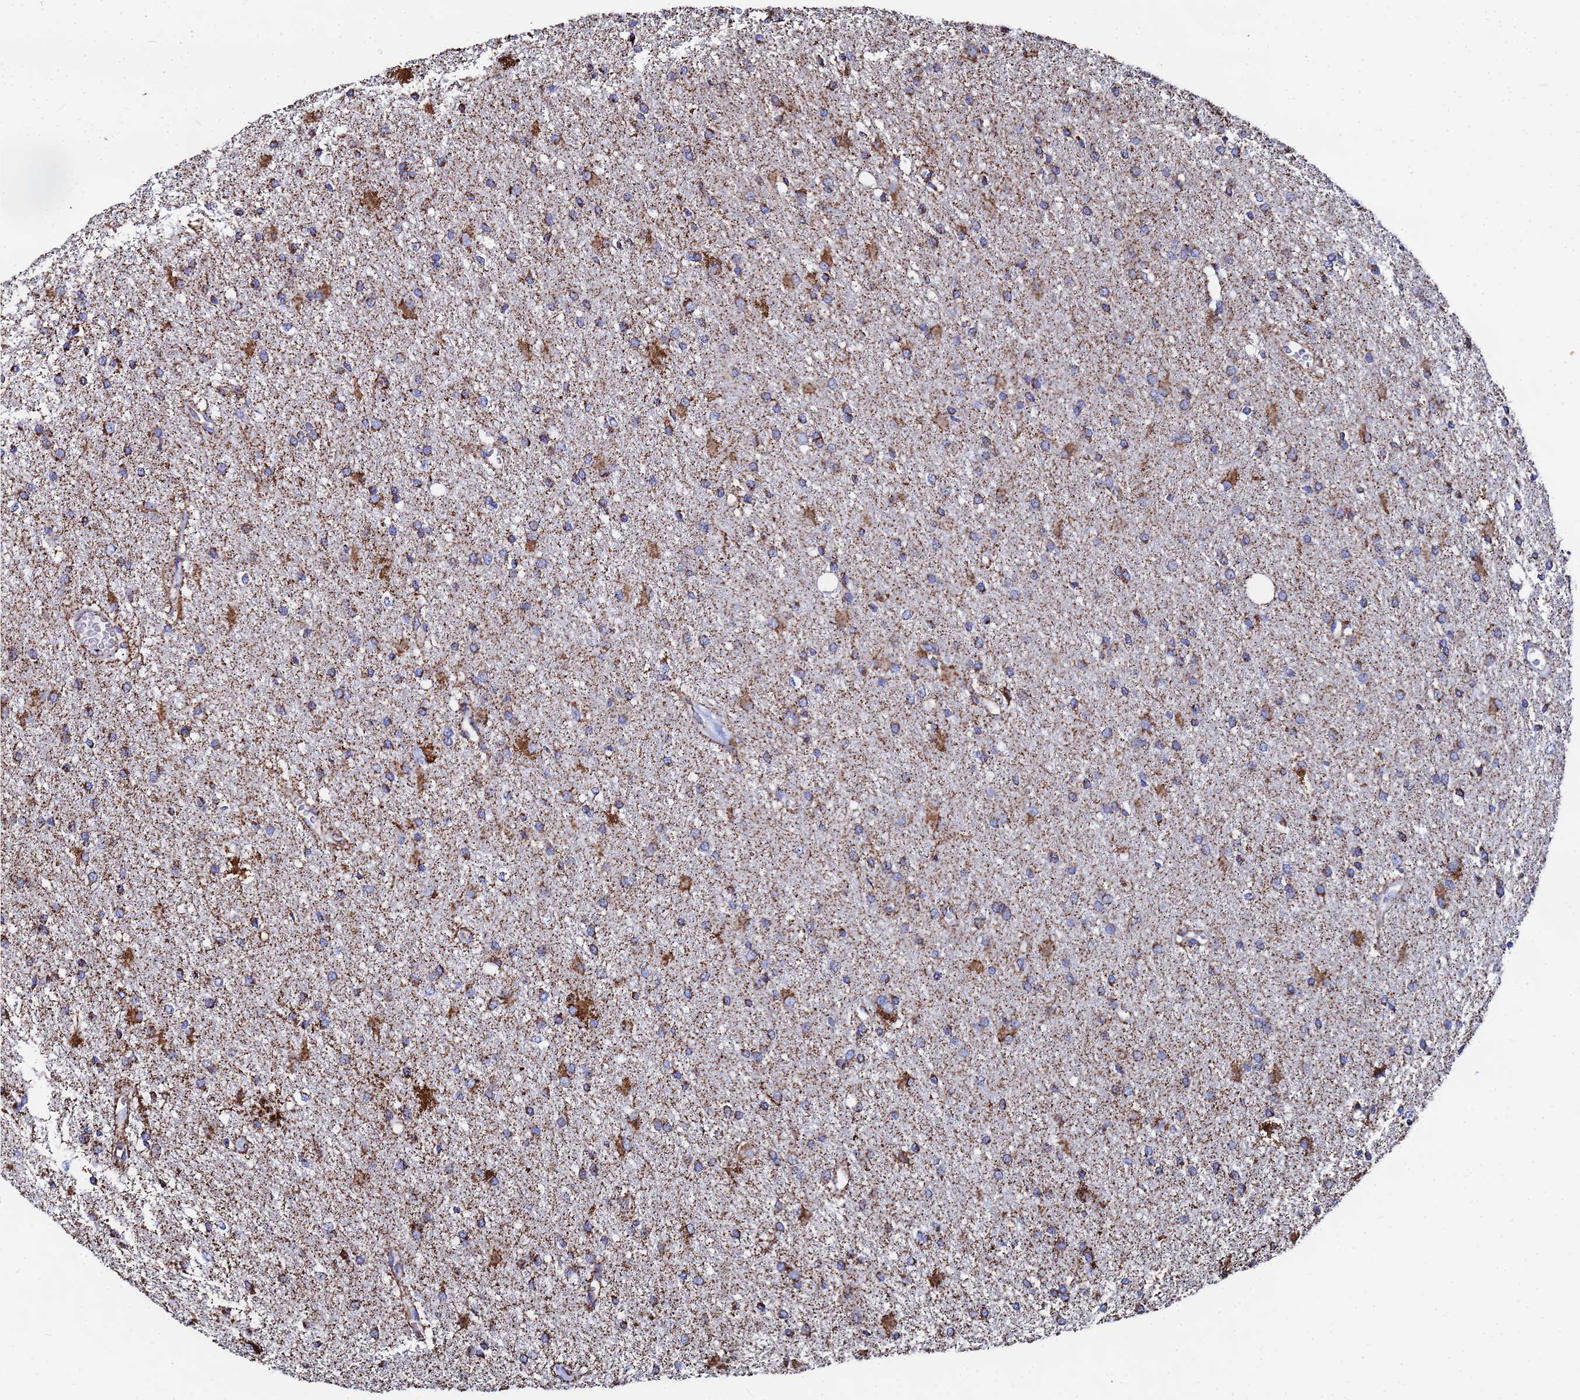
{"staining": {"intensity": "strong", "quantity": "25%-75%", "location": "cytoplasmic/membranous"}, "tissue": "glioma", "cell_type": "Tumor cells", "image_type": "cancer", "snomed": [{"axis": "morphology", "description": "Glioma, malignant, High grade"}, {"axis": "topography", "description": "Brain"}], "caption": "Brown immunohistochemical staining in human malignant glioma (high-grade) shows strong cytoplasmic/membranous expression in approximately 25%-75% of tumor cells. (DAB (3,3'-diaminobenzidine) IHC, brown staining for protein, blue staining for nuclei).", "gene": "GLUD1", "patient": {"sex": "female", "age": 50}}